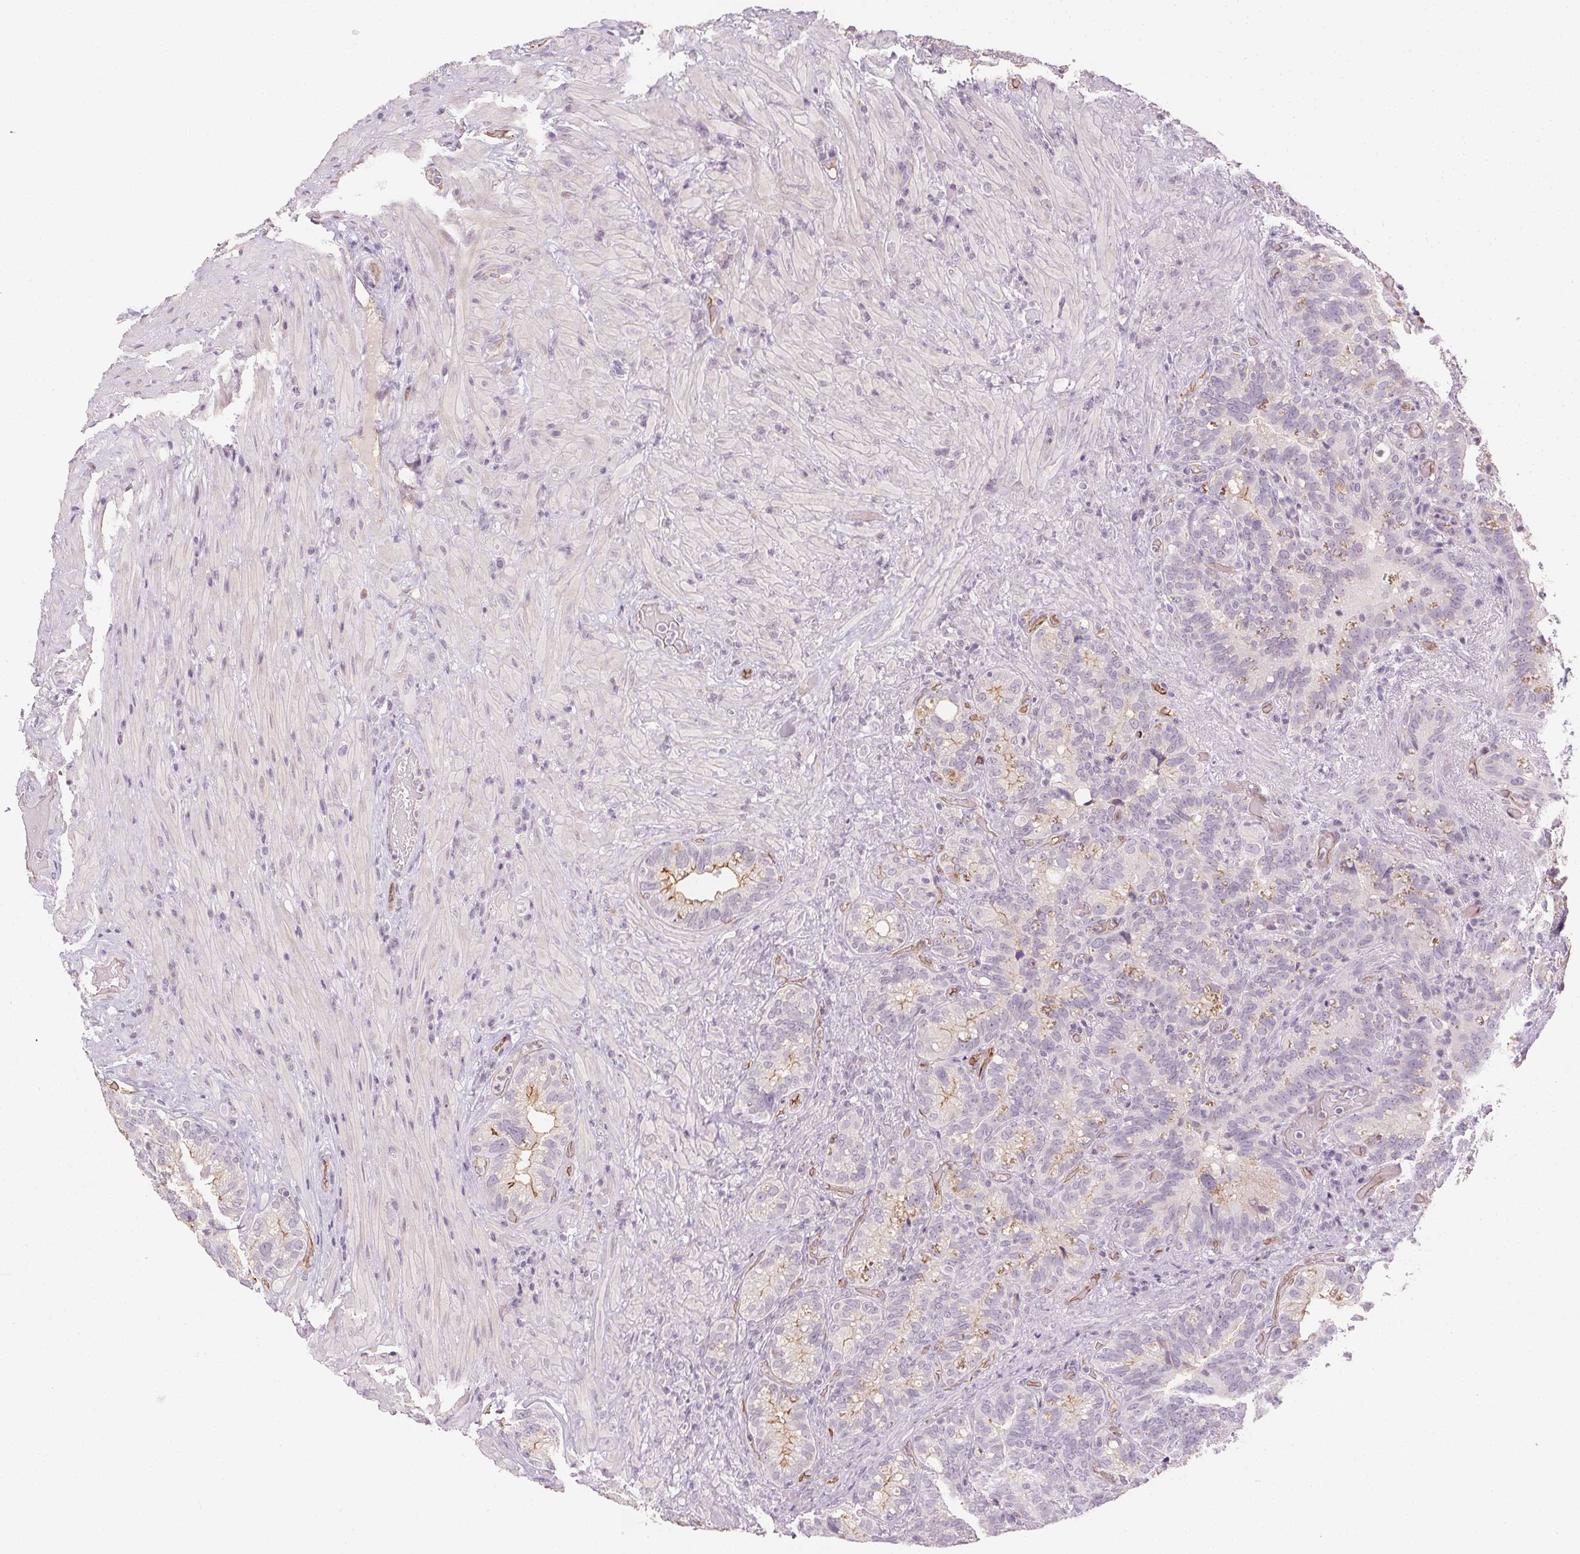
{"staining": {"intensity": "negative", "quantity": "none", "location": "none"}, "tissue": "seminal vesicle", "cell_type": "Glandular cells", "image_type": "normal", "snomed": [{"axis": "morphology", "description": "Normal tissue, NOS"}, {"axis": "topography", "description": "Seminal veicle"}], "caption": "Unremarkable seminal vesicle was stained to show a protein in brown. There is no significant staining in glandular cells. (DAB (3,3'-diaminobenzidine) immunohistochemistry (IHC) with hematoxylin counter stain).", "gene": "PODXL", "patient": {"sex": "male", "age": 68}}